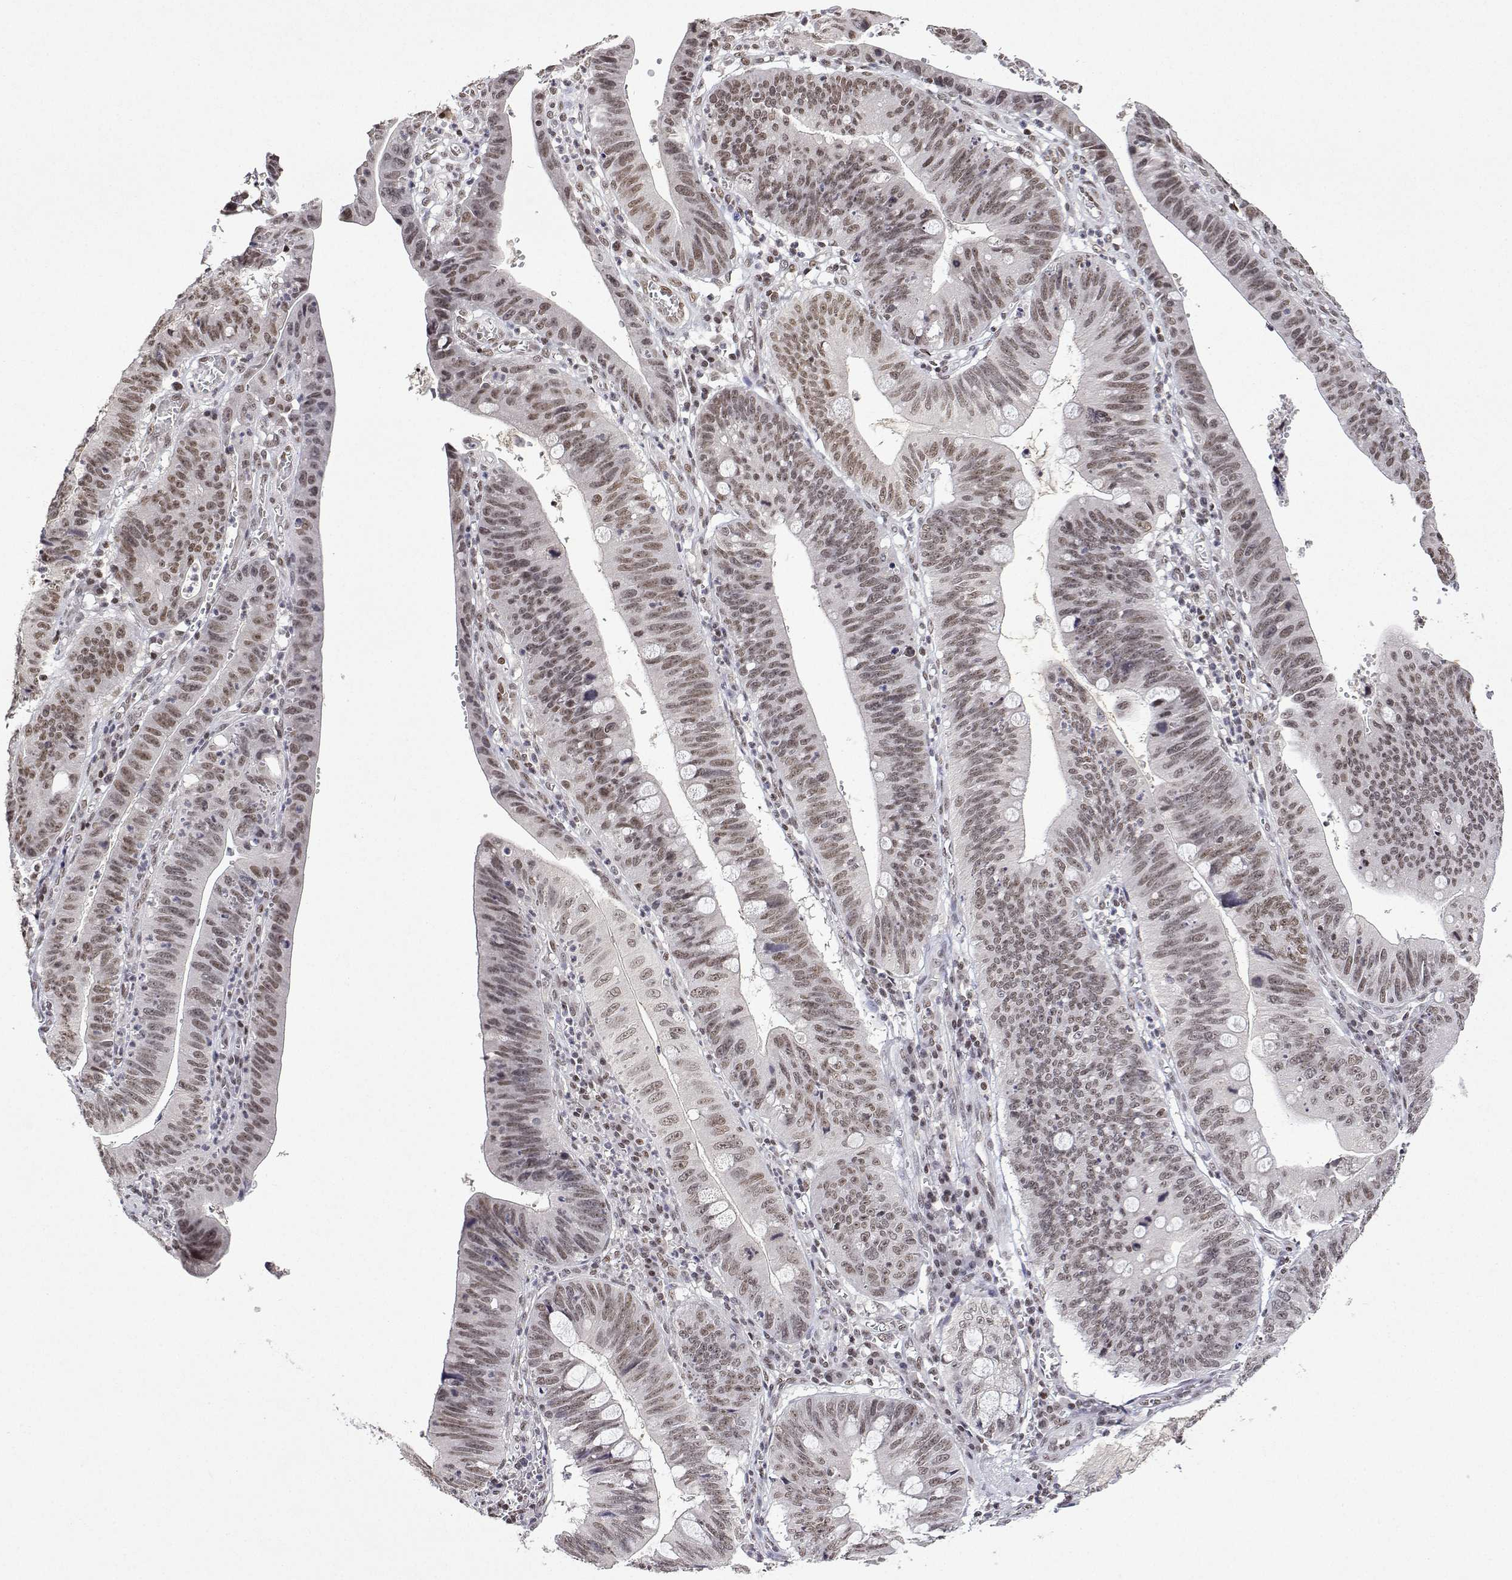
{"staining": {"intensity": "weak", "quantity": ">75%", "location": "nuclear"}, "tissue": "stomach cancer", "cell_type": "Tumor cells", "image_type": "cancer", "snomed": [{"axis": "morphology", "description": "Adenocarcinoma, NOS"}, {"axis": "topography", "description": "Stomach"}], "caption": "Human stomach adenocarcinoma stained with a brown dye shows weak nuclear positive positivity in about >75% of tumor cells.", "gene": "XPC", "patient": {"sex": "male", "age": 59}}